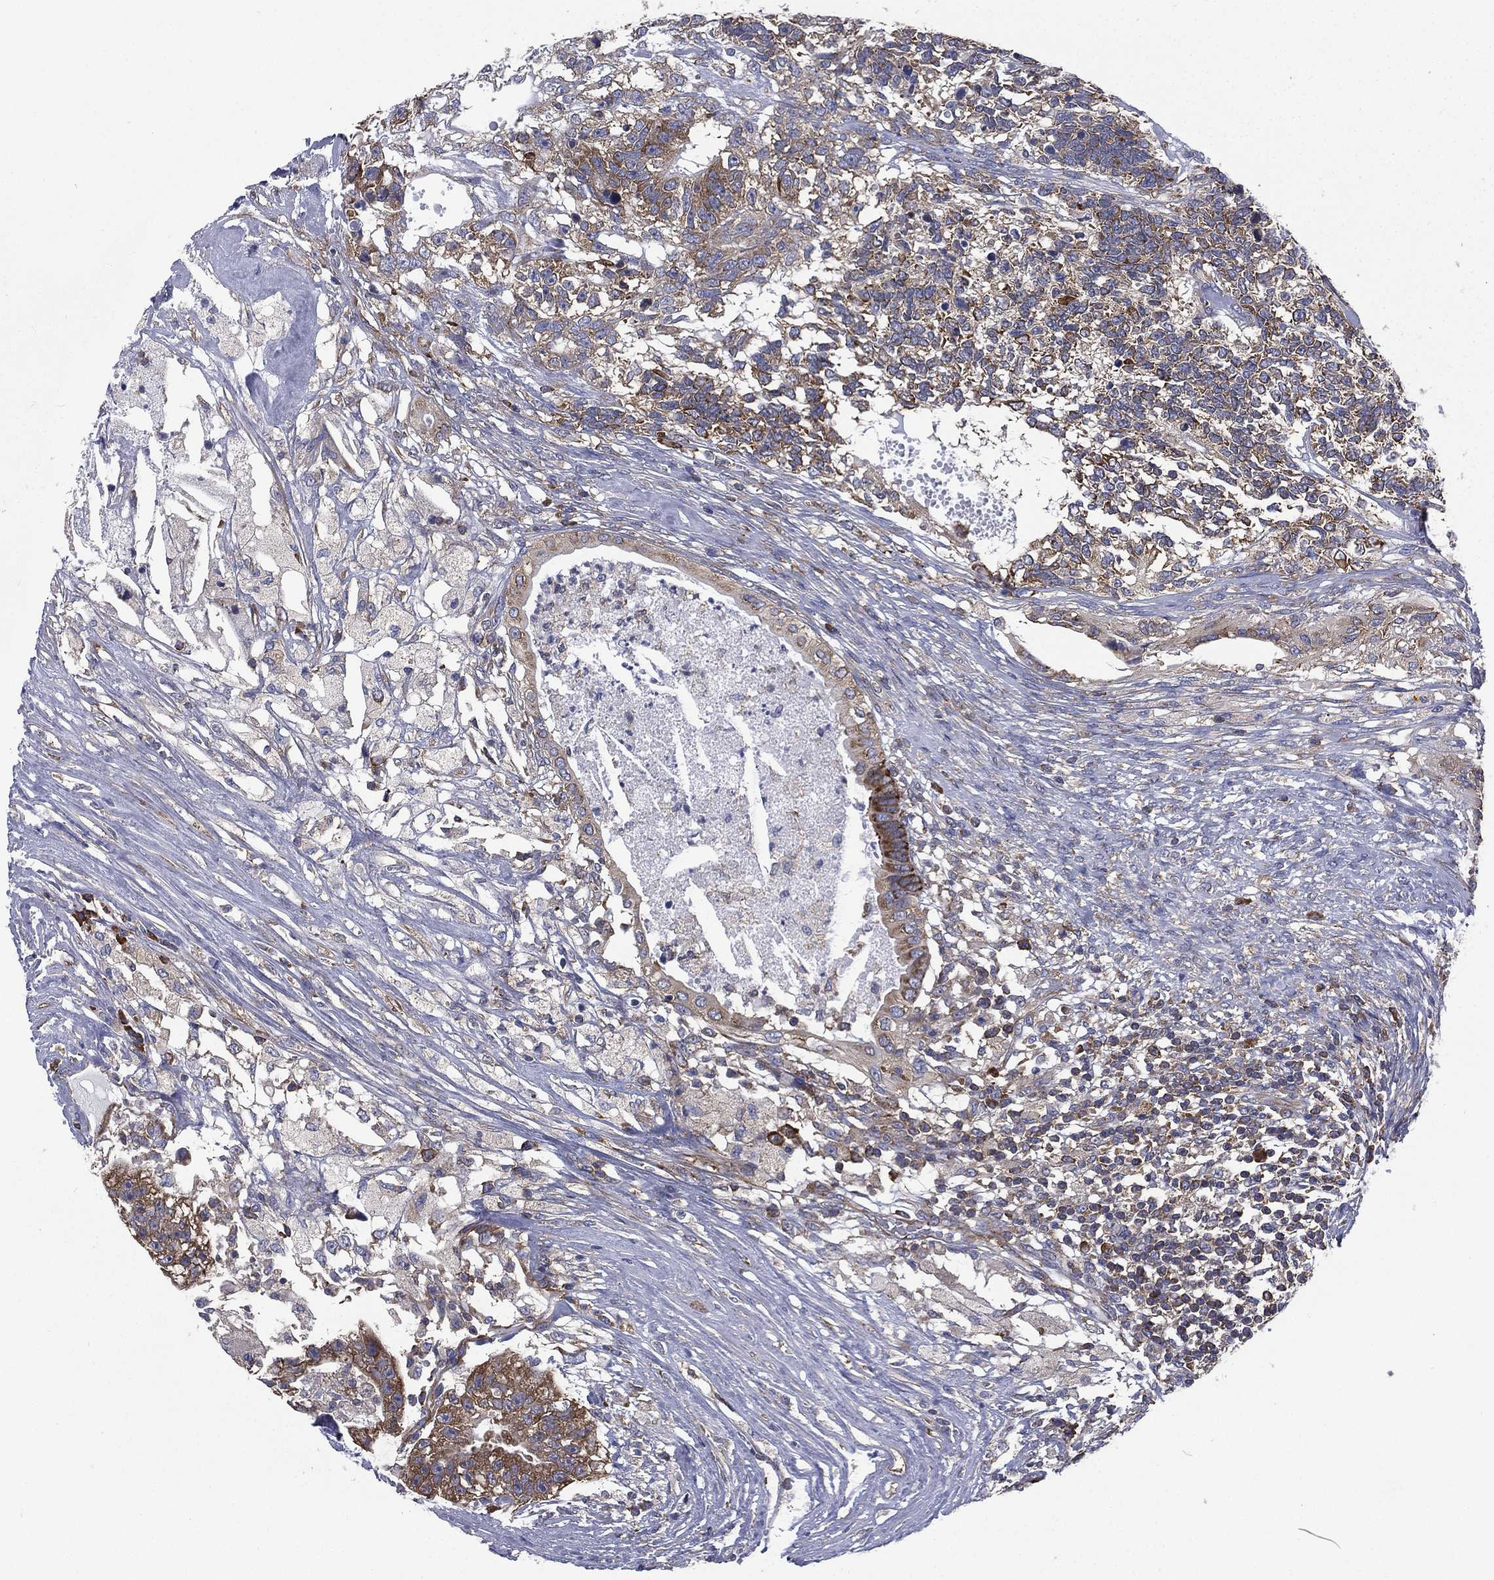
{"staining": {"intensity": "moderate", "quantity": "25%-75%", "location": "cytoplasmic/membranous"}, "tissue": "testis cancer", "cell_type": "Tumor cells", "image_type": "cancer", "snomed": [{"axis": "morphology", "description": "Seminoma, NOS"}, {"axis": "morphology", "description": "Carcinoma, Embryonal, NOS"}, {"axis": "topography", "description": "Testis"}], "caption": "Immunohistochemistry micrograph of neoplastic tissue: human testis cancer (seminoma) stained using immunohistochemistry displays medium levels of moderate protein expression localized specifically in the cytoplasmic/membranous of tumor cells, appearing as a cytoplasmic/membranous brown color.", "gene": "FARSA", "patient": {"sex": "male", "age": 41}}